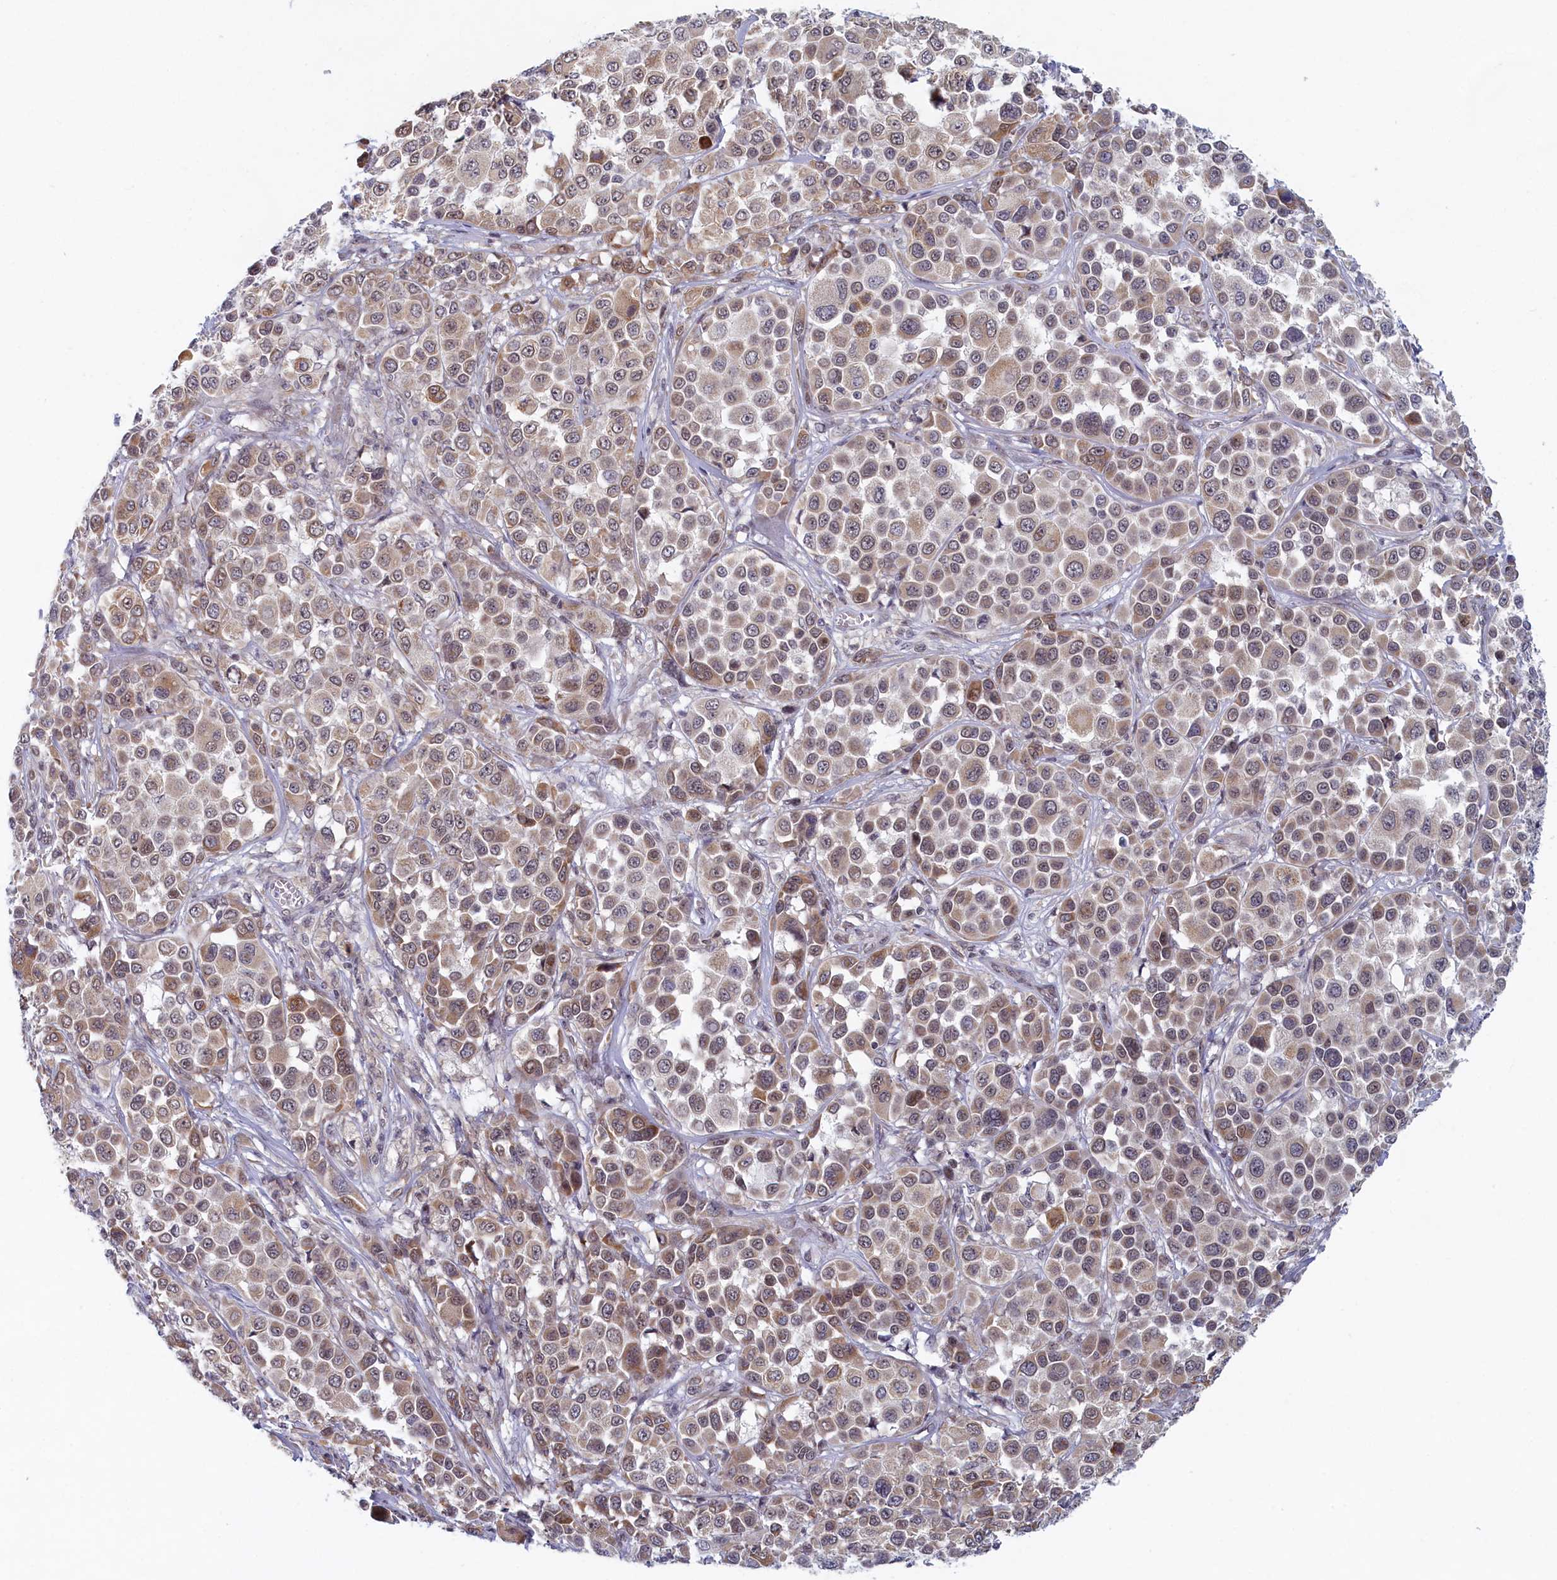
{"staining": {"intensity": "moderate", "quantity": "25%-75%", "location": "cytoplasmic/membranous,nuclear"}, "tissue": "melanoma", "cell_type": "Tumor cells", "image_type": "cancer", "snomed": [{"axis": "morphology", "description": "Malignant melanoma, NOS"}, {"axis": "topography", "description": "Skin of trunk"}], "caption": "Immunohistochemistry (IHC) of melanoma displays medium levels of moderate cytoplasmic/membranous and nuclear staining in approximately 25%-75% of tumor cells.", "gene": "DNAJC17", "patient": {"sex": "male", "age": 71}}